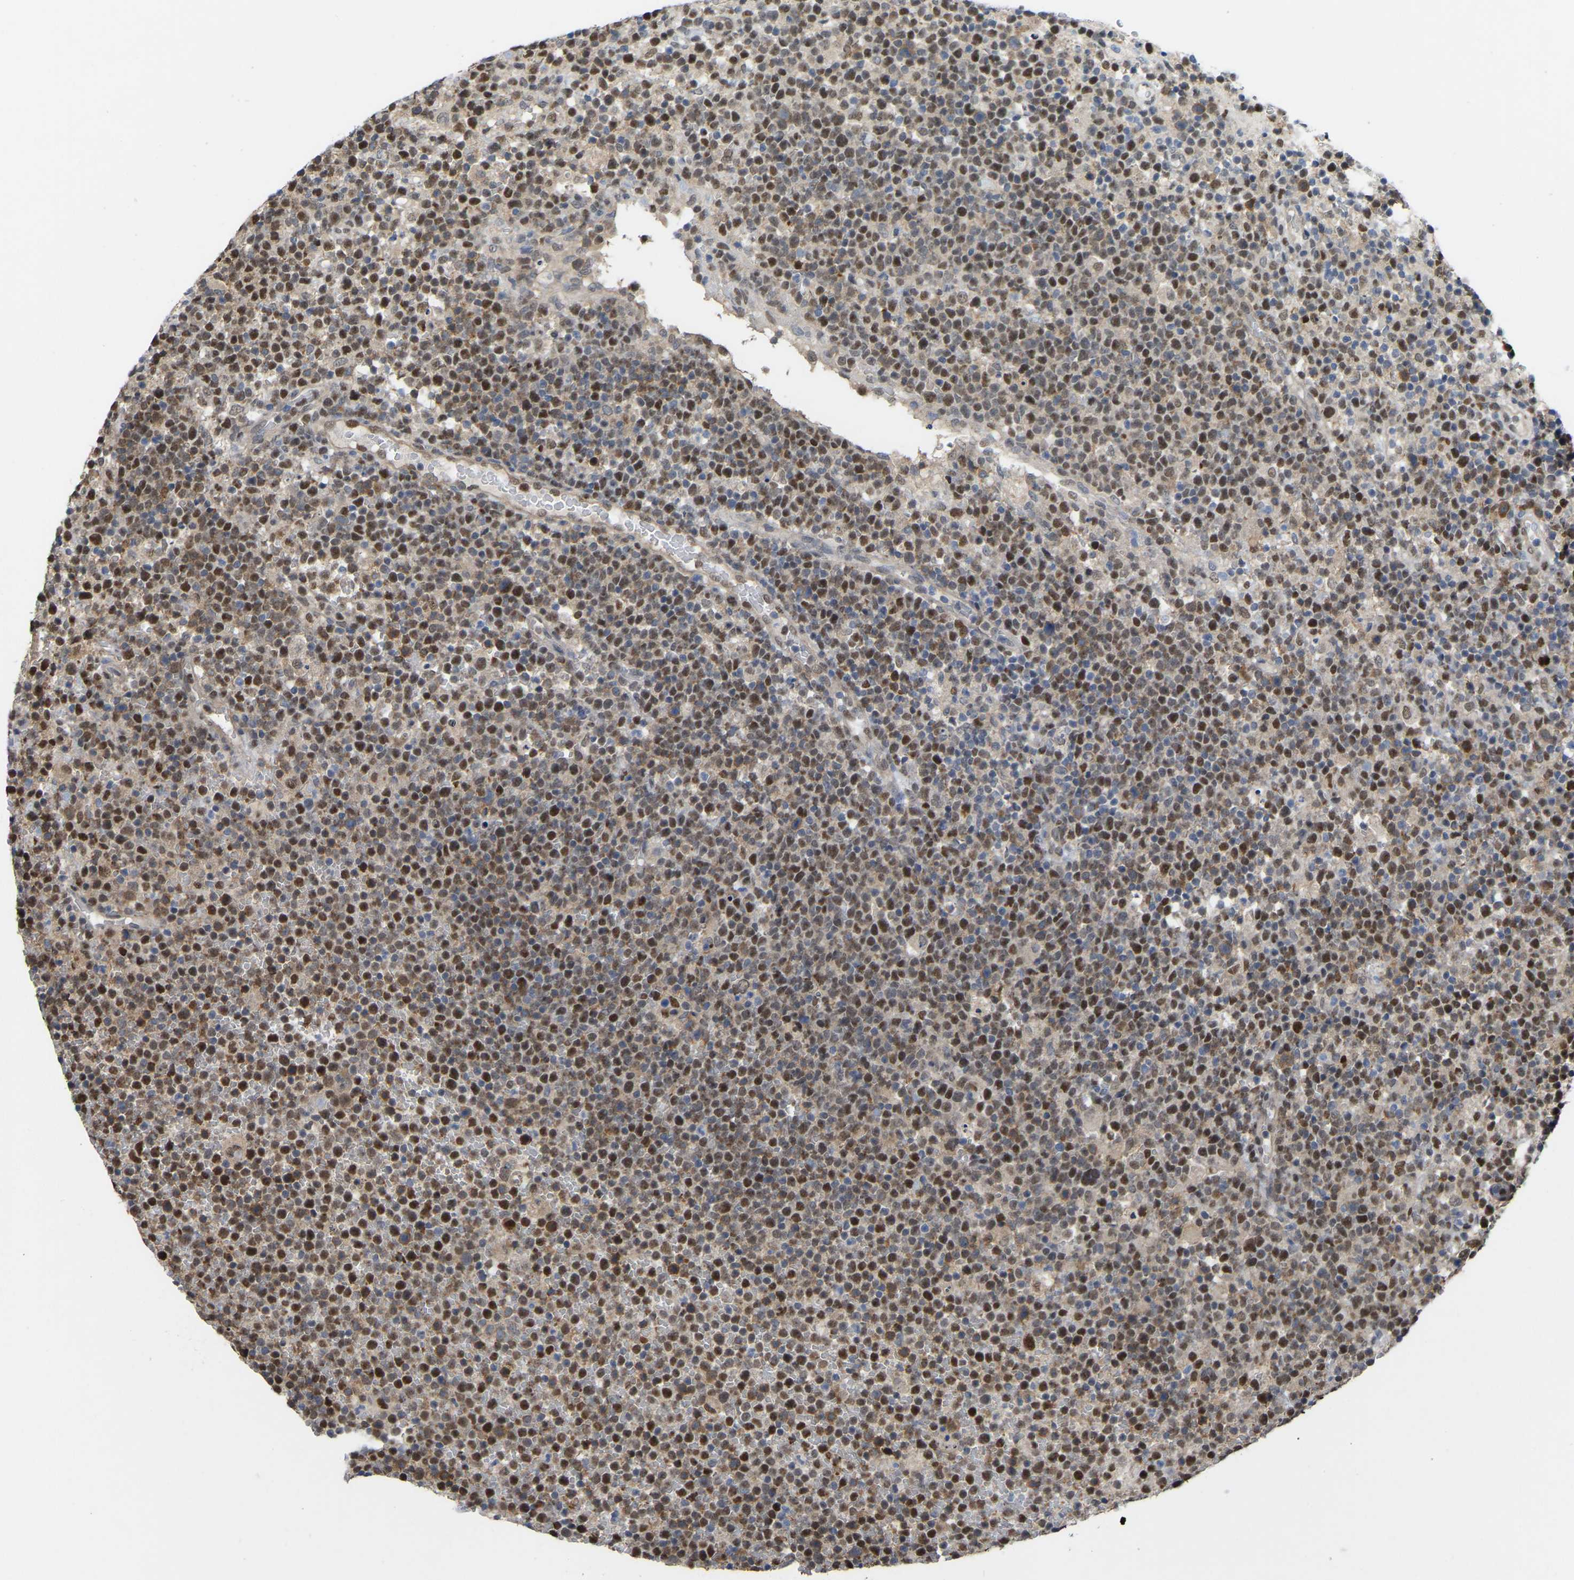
{"staining": {"intensity": "moderate", "quantity": ">75%", "location": "nuclear"}, "tissue": "lymphoma", "cell_type": "Tumor cells", "image_type": "cancer", "snomed": [{"axis": "morphology", "description": "Malignant lymphoma, non-Hodgkin's type, High grade"}, {"axis": "topography", "description": "Lymph node"}], "caption": "Lymphoma stained with DAB (3,3'-diaminobenzidine) immunohistochemistry shows medium levels of moderate nuclear expression in approximately >75% of tumor cells. Ihc stains the protein of interest in brown and the nuclei are stained blue.", "gene": "KLRG2", "patient": {"sex": "male", "age": 61}}